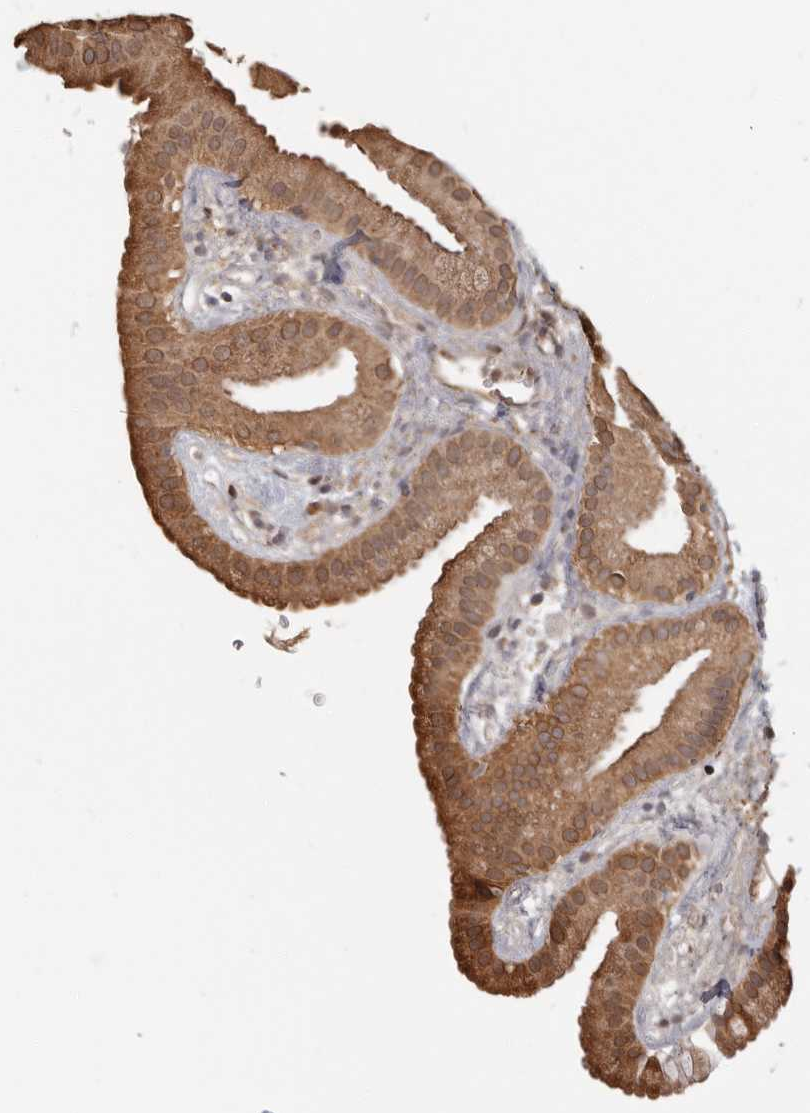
{"staining": {"intensity": "moderate", "quantity": ">75%", "location": "cytoplasmic/membranous,nuclear"}, "tissue": "gallbladder", "cell_type": "Glandular cells", "image_type": "normal", "snomed": [{"axis": "morphology", "description": "Normal tissue, NOS"}, {"axis": "topography", "description": "Gallbladder"}], "caption": "A high-resolution photomicrograph shows immunohistochemistry staining of benign gallbladder, which reveals moderate cytoplasmic/membranous,nuclear expression in approximately >75% of glandular cells.", "gene": "ARHGEF10L", "patient": {"sex": "female", "age": 64}}